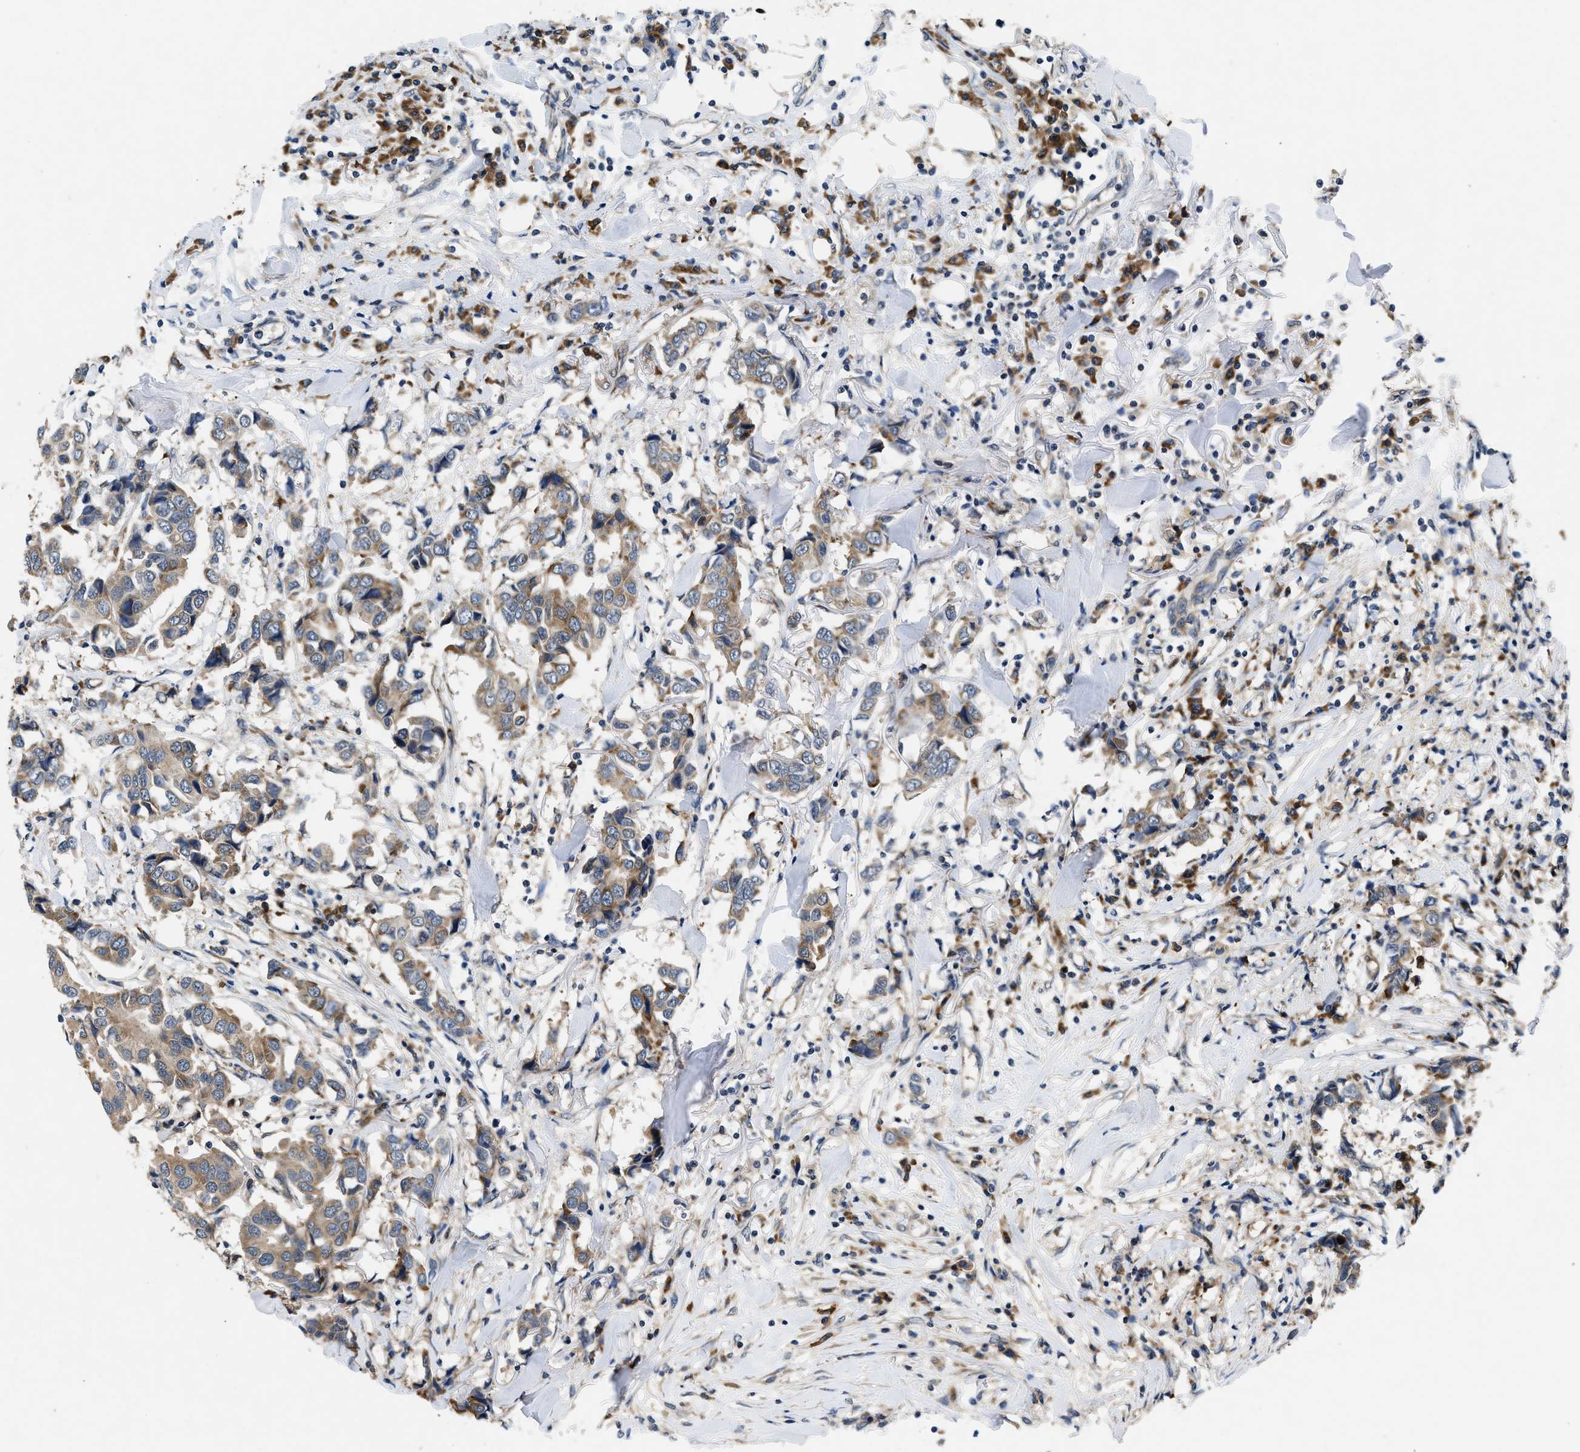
{"staining": {"intensity": "moderate", "quantity": ">75%", "location": "cytoplasmic/membranous"}, "tissue": "breast cancer", "cell_type": "Tumor cells", "image_type": "cancer", "snomed": [{"axis": "morphology", "description": "Duct carcinoma"}, {"axis": "topography", "description": "Breast"}], "caption": "Immunohistochemical staining of intraductal carcinoma (breast) exhibits medium levels of moderate cytoplasmic/membranous expression in about >75% of tumor cells. The staining is performed using DAB brown chromogen to label protein expression. The nuclei are counter-stained blue using hematoxylin.", "gene": "PA2G4", "patient": {"sex": "female", "age": 80}}